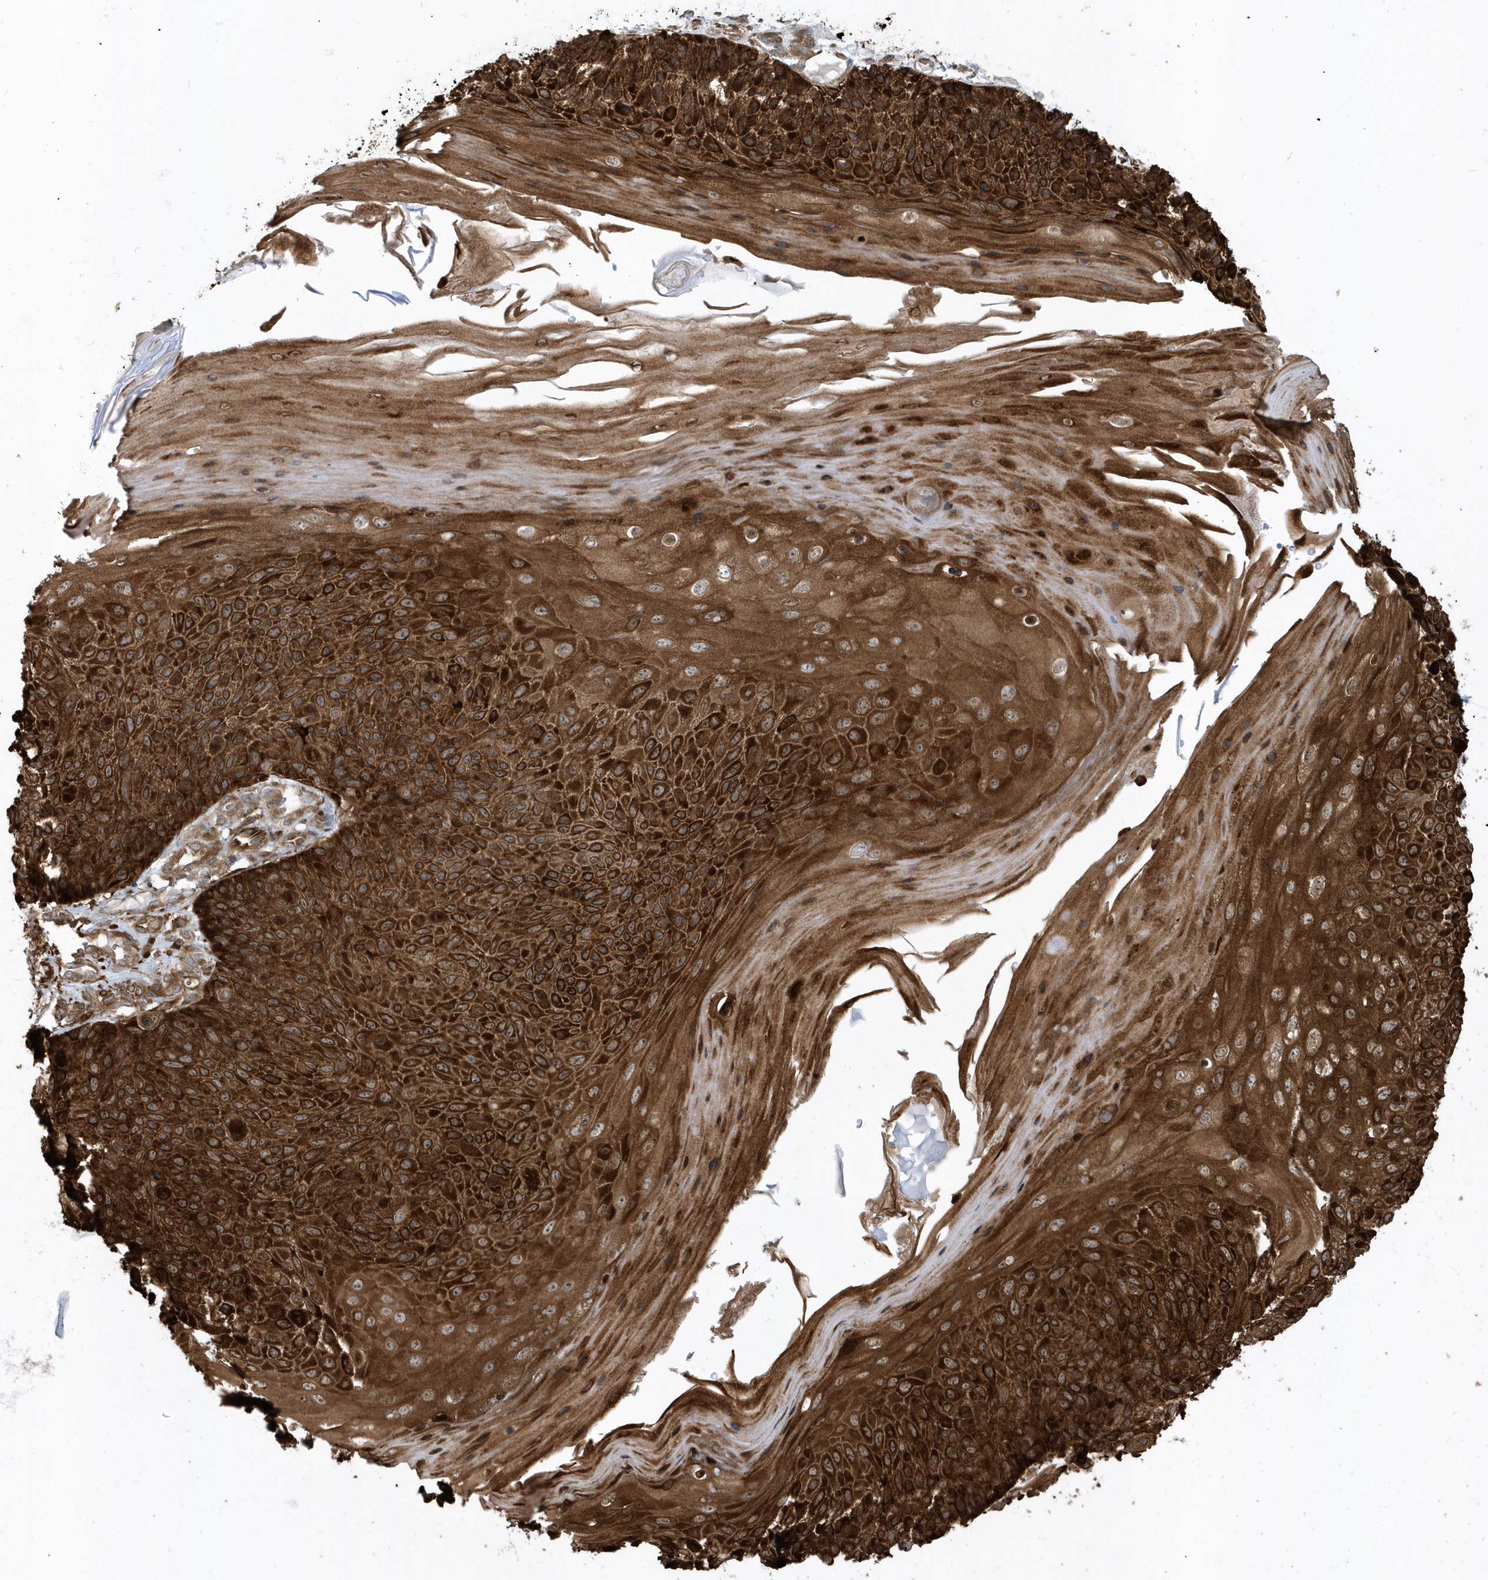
{"staining": {"intensity": "strong", "quantity": ">75%", "location": "cytoplasmic/membranous"}, "tissue": "skin cancer", "cell_type": "Tumor cells", "image_type": "cancer", "snomed": [{"axis": "morphology", "description": "Squamous cell carcinoma, NOS"}, {"axis": "topography", "description": "Skin"}], "caption": "DAB immunohistochemical staining of squamous cell carcinoma (skin) exhibits strong cytoplasmic/membranous protein staining in about >75% of tumor cells.", "gene": "CLCN6", "patient": {"sex": "female", "age": 88}}